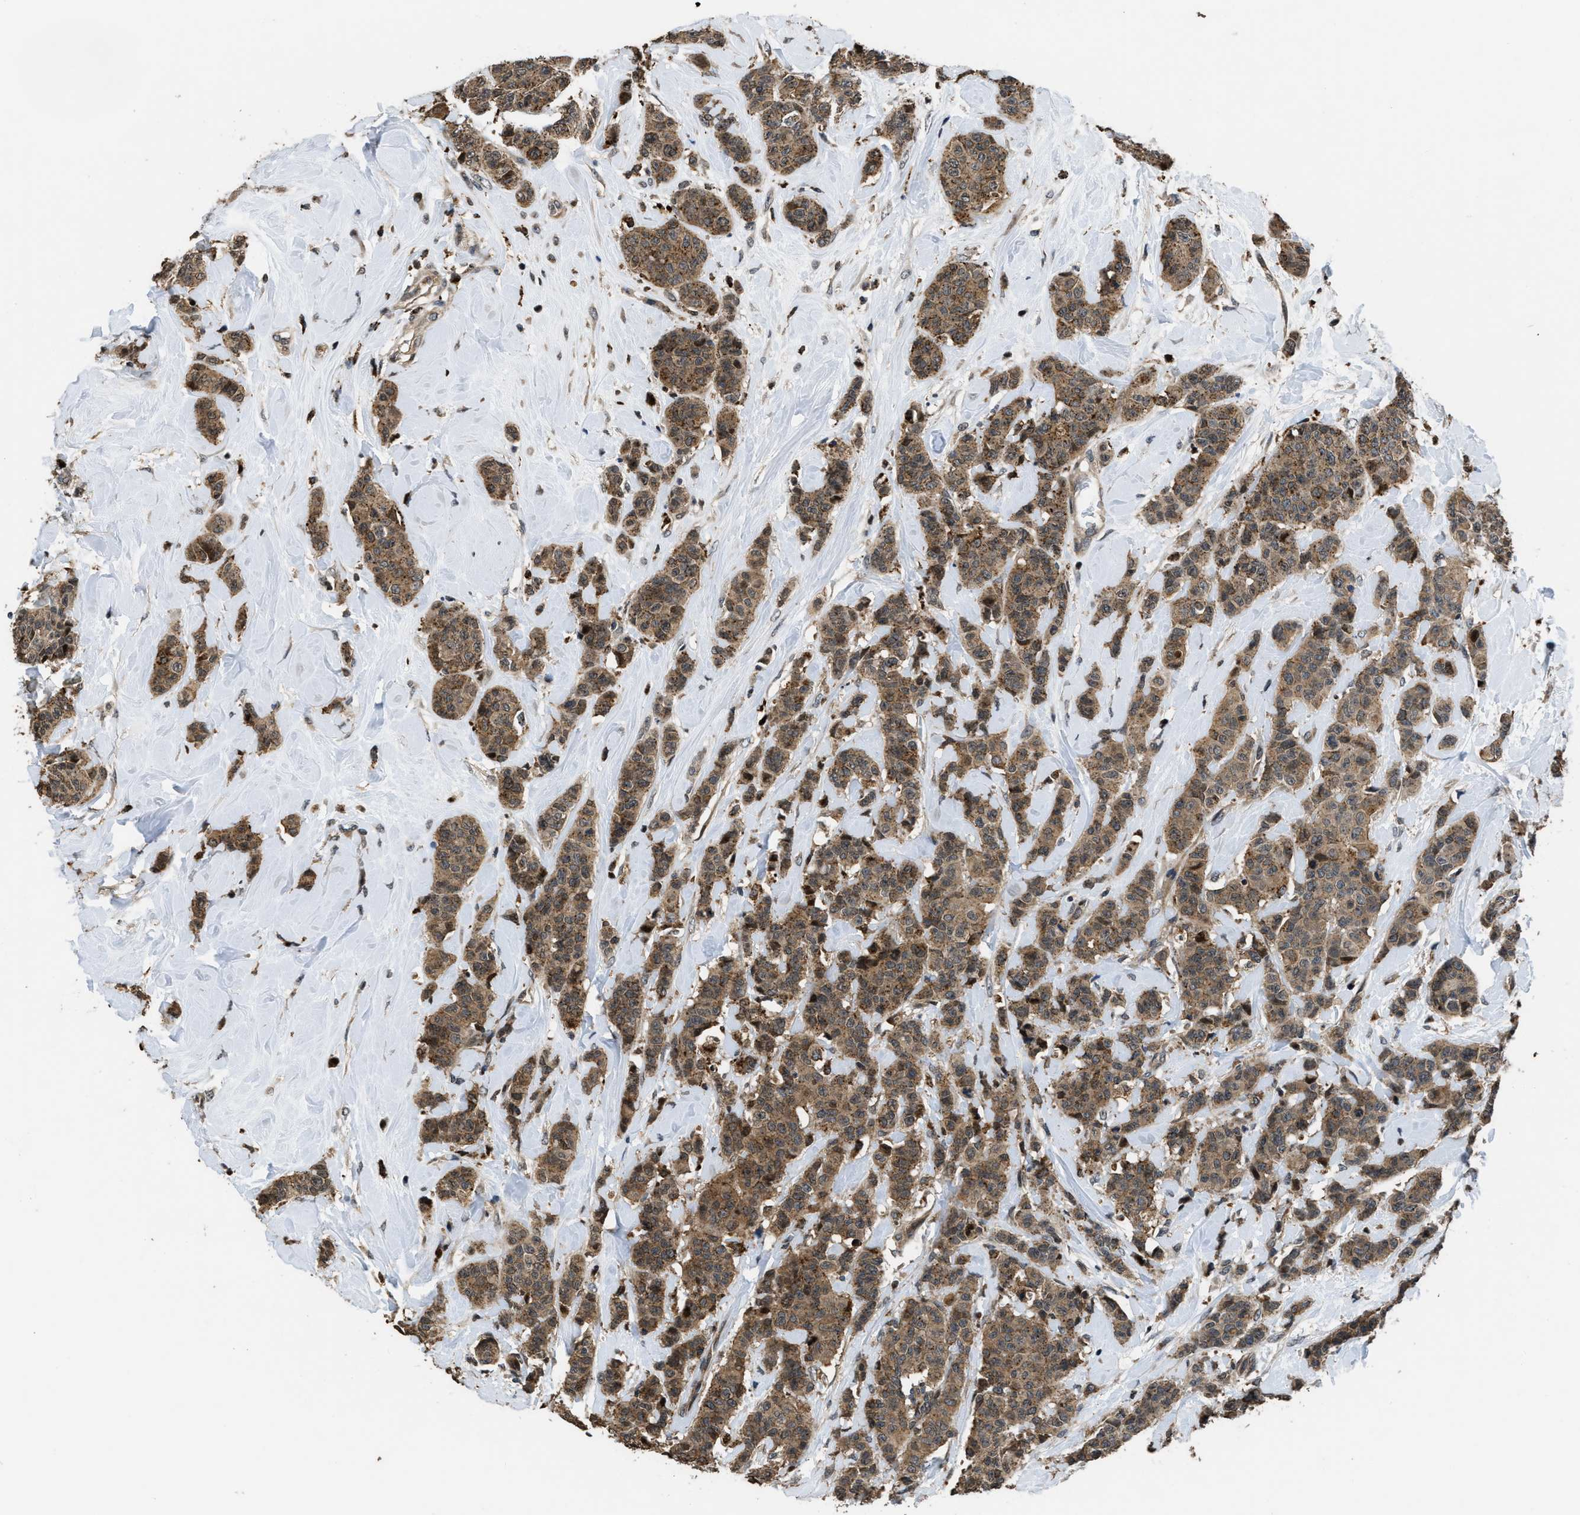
{"staining": {"intensity": "moderate", "quantity": ">75%", "location": "cytoplasmic/membranous"}, "tissue": "breast cancer", "cell_type": "Tumor cells", "image_type": "cancer", "snomed": [{"axis": "morphology", "description": "Normal tissue, NOS"}, {"axis": "morphology", "description": "Duct carcinoma"}, {"axis": "topography", "description": "Breast"}], "caption": "Protein analysis of breast invasive ductal carcinoma tissue exhibits moderate cytoplasmic/membranous positivity in approximately >75% of tumor cells.", "gene": "CTBS", "patient": {"sex": "female", "age": 40}}